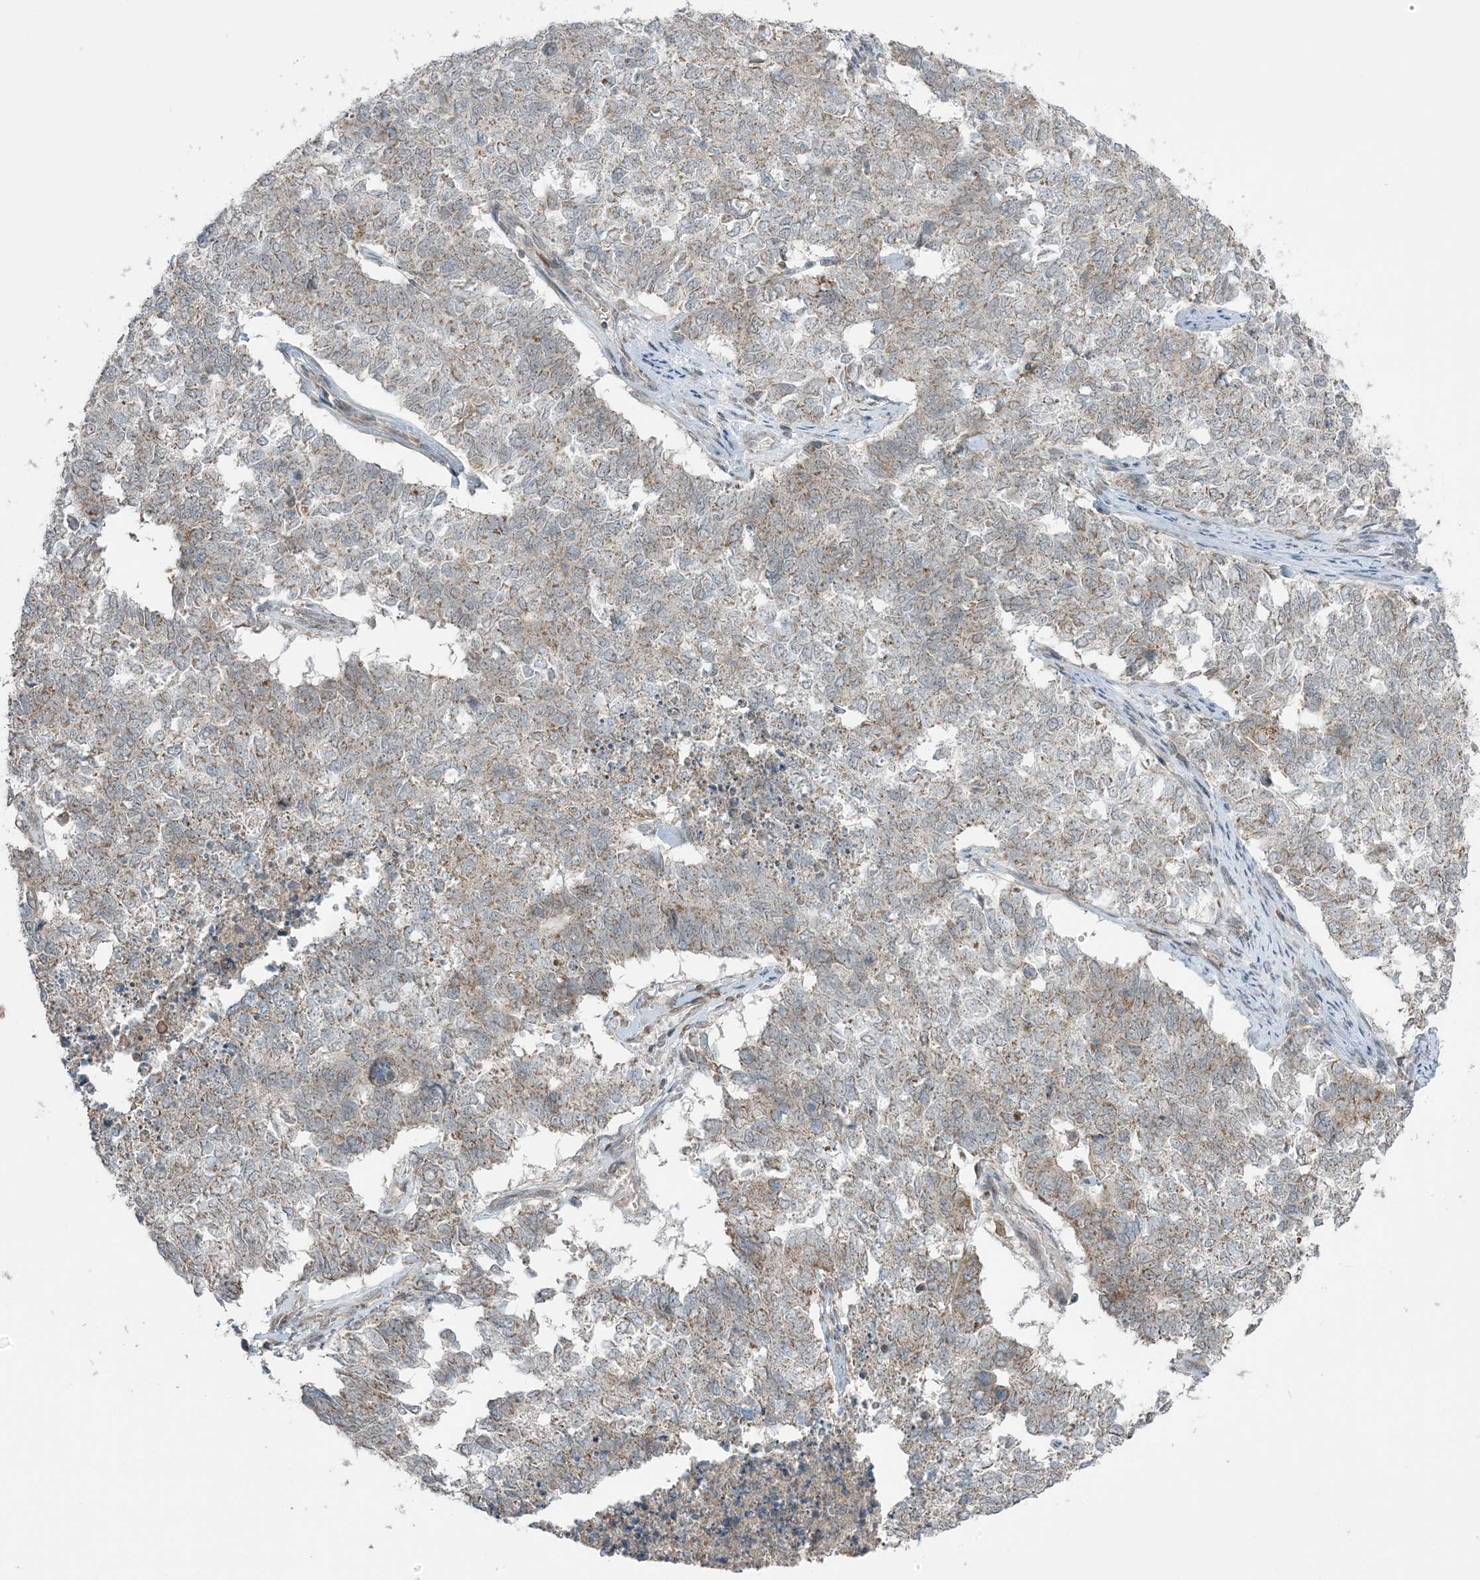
{"staining": {"intensity": "weak", "quantity": ">75%", "location": "cytoplasmic/membranous"}, "tissue": "cervical cancer", "cell_type": "Tumor cells", "image_type": "cancer", "snomed": [{"axis": "morphology", "description": "Squamous cell carcinoma, NOS"}, {"axis": "topography", "description": "Cervix"}], "caption": "High-magnification brightfield microscopy of squamous cell carcinoma (cervical) stained with DAB (brown) and counterstained with hematoxylin (blue). tumor cells exhibit weak cytoplasmic/membranous positivity is present in approximately>75% of cells. The protein of interest is stained brown, and the nuclei are stained in blue (DAB IHC with brightfield microscopy, high magnification).", "gene": "PHLDB2", "patient": {"sex": "female", "age": 63}}